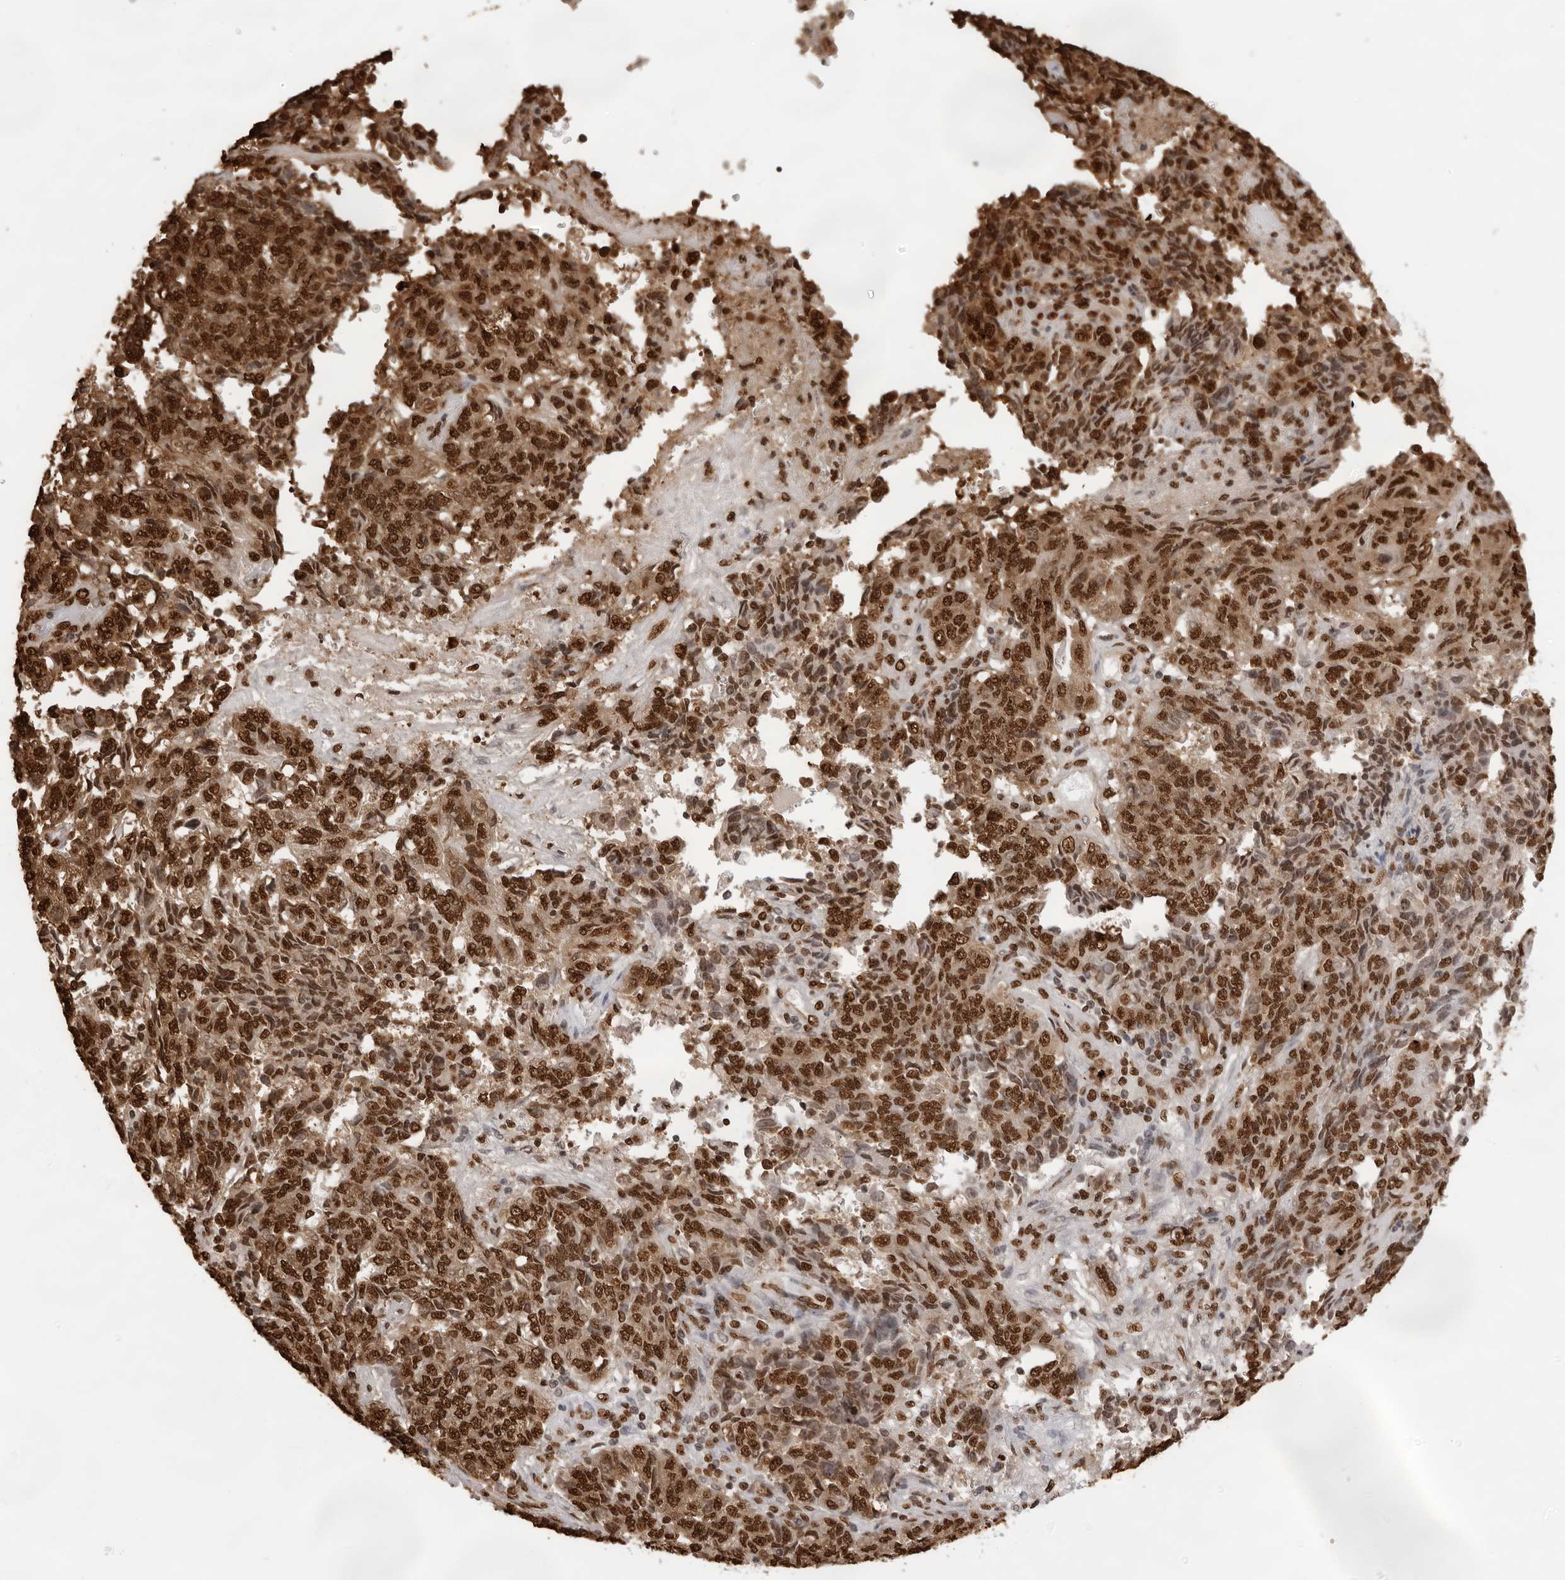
{"staining": {"intensity": "strong", "quantity": ">75%", "location": "nuclear"}, "tissue": "endometrial cancer", "cell_type": "Tumor cells", "image_type": "cancer", "snomed": [{"axis": "morphology", "description": "Adenocarcinoma, NOS"}, {"axis": "topography", "description": "Endometrium"}], "caption": "High-magnification brightfield microscopy of endometrial cancer (adenocarcinoma) stained with DAB (brown) and counterstained with hematoxylin (blue). tumor cells exhibit strong nuclear positivity is identified in approximately>75% of cells.", "gene": "ZFP91", "patient": {"sex": "female", "age": 80}}